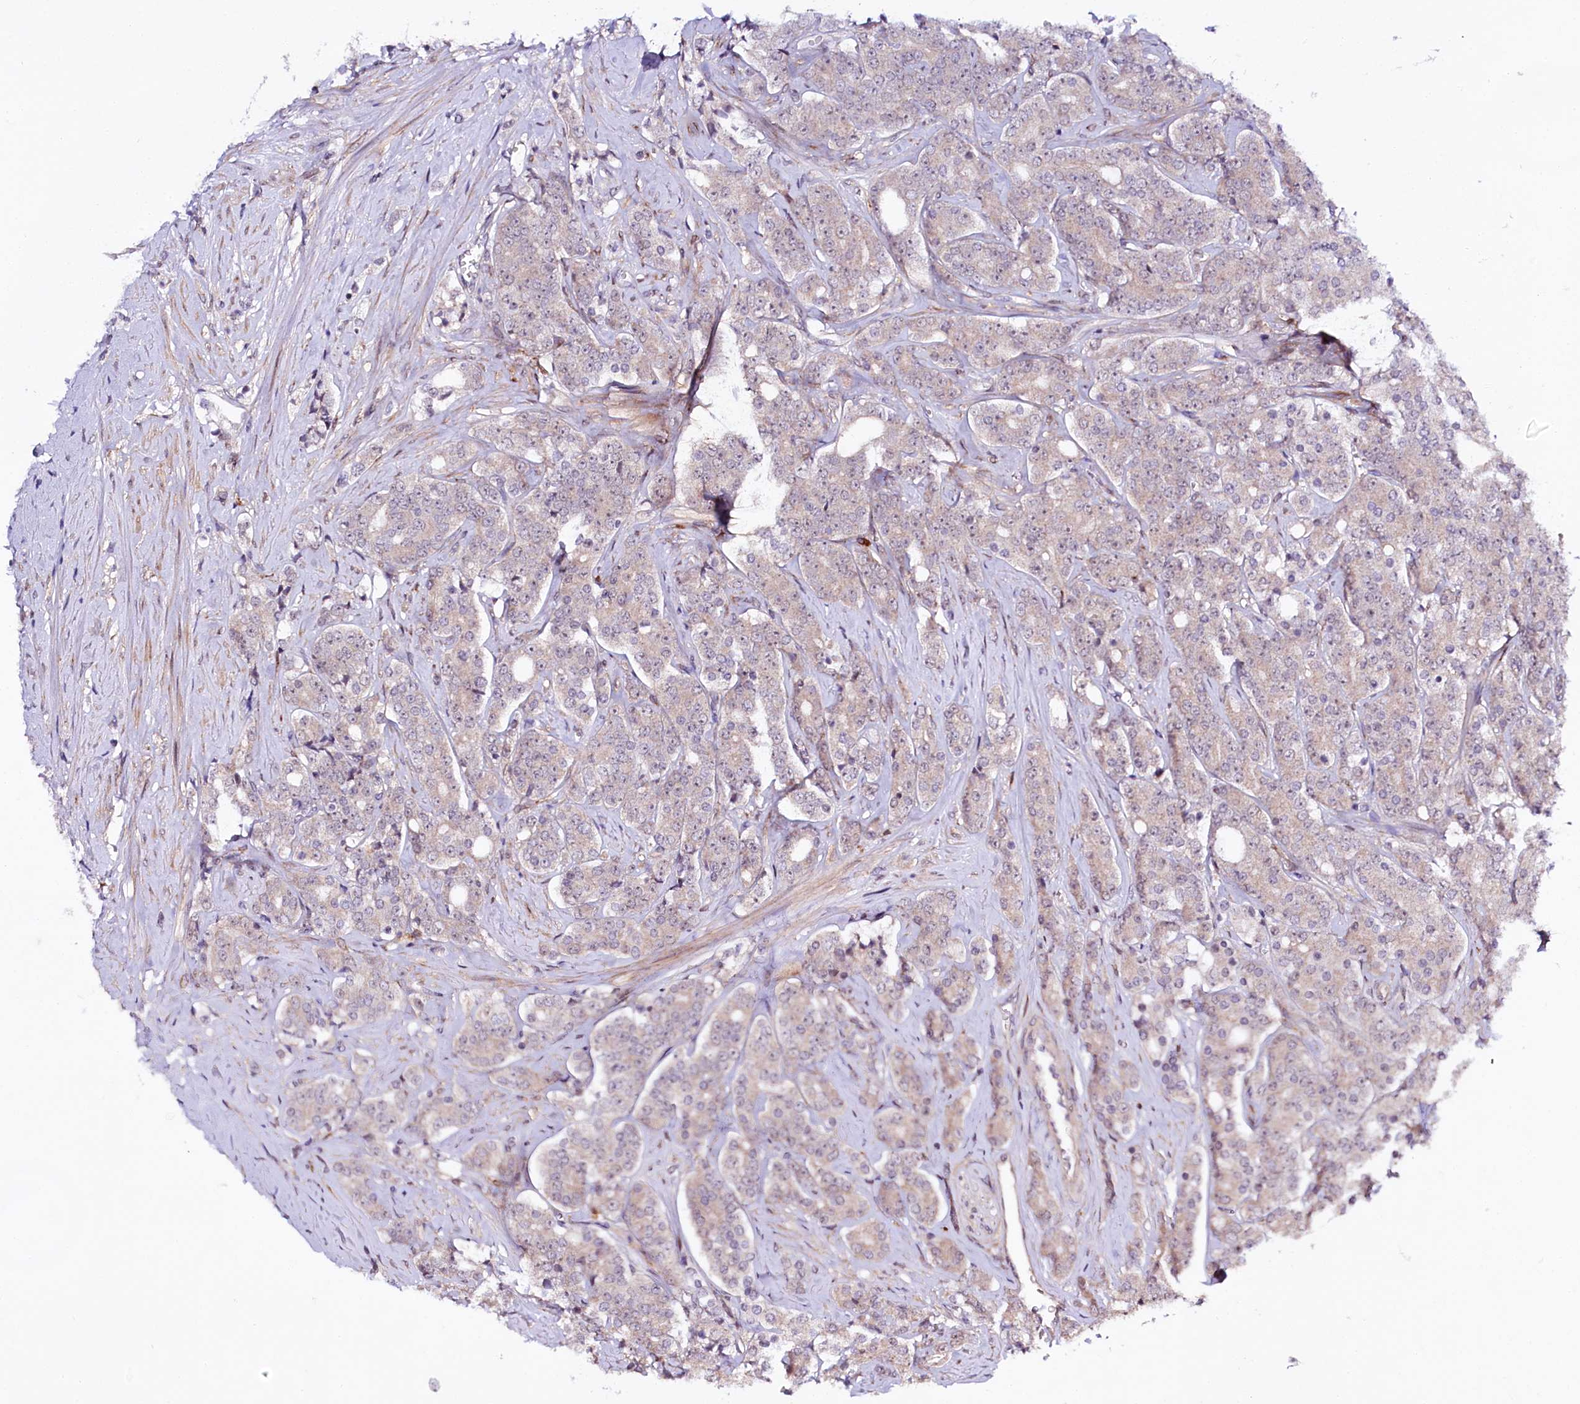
{"staining": {"intensity": "weak", "quantity": "<25%", "location": "cytoplasmic/membranous"}, "tissue": "prostate cancer", "cell_type": "Tumor cells", "image_type": "cancer", "snomed": [{"axis": "morphology", "description": "Adenocarcinoma, High grade"}, {"axis": "topography", "description": "Prostate"}], "caption": "Human prostate high-grade adenocarcinoma stained for a protein using immunohistochemistry displays no staining in tumor cells.", "gene": "PHLDB1", "patient": {"sex": "male", "age": 62}}